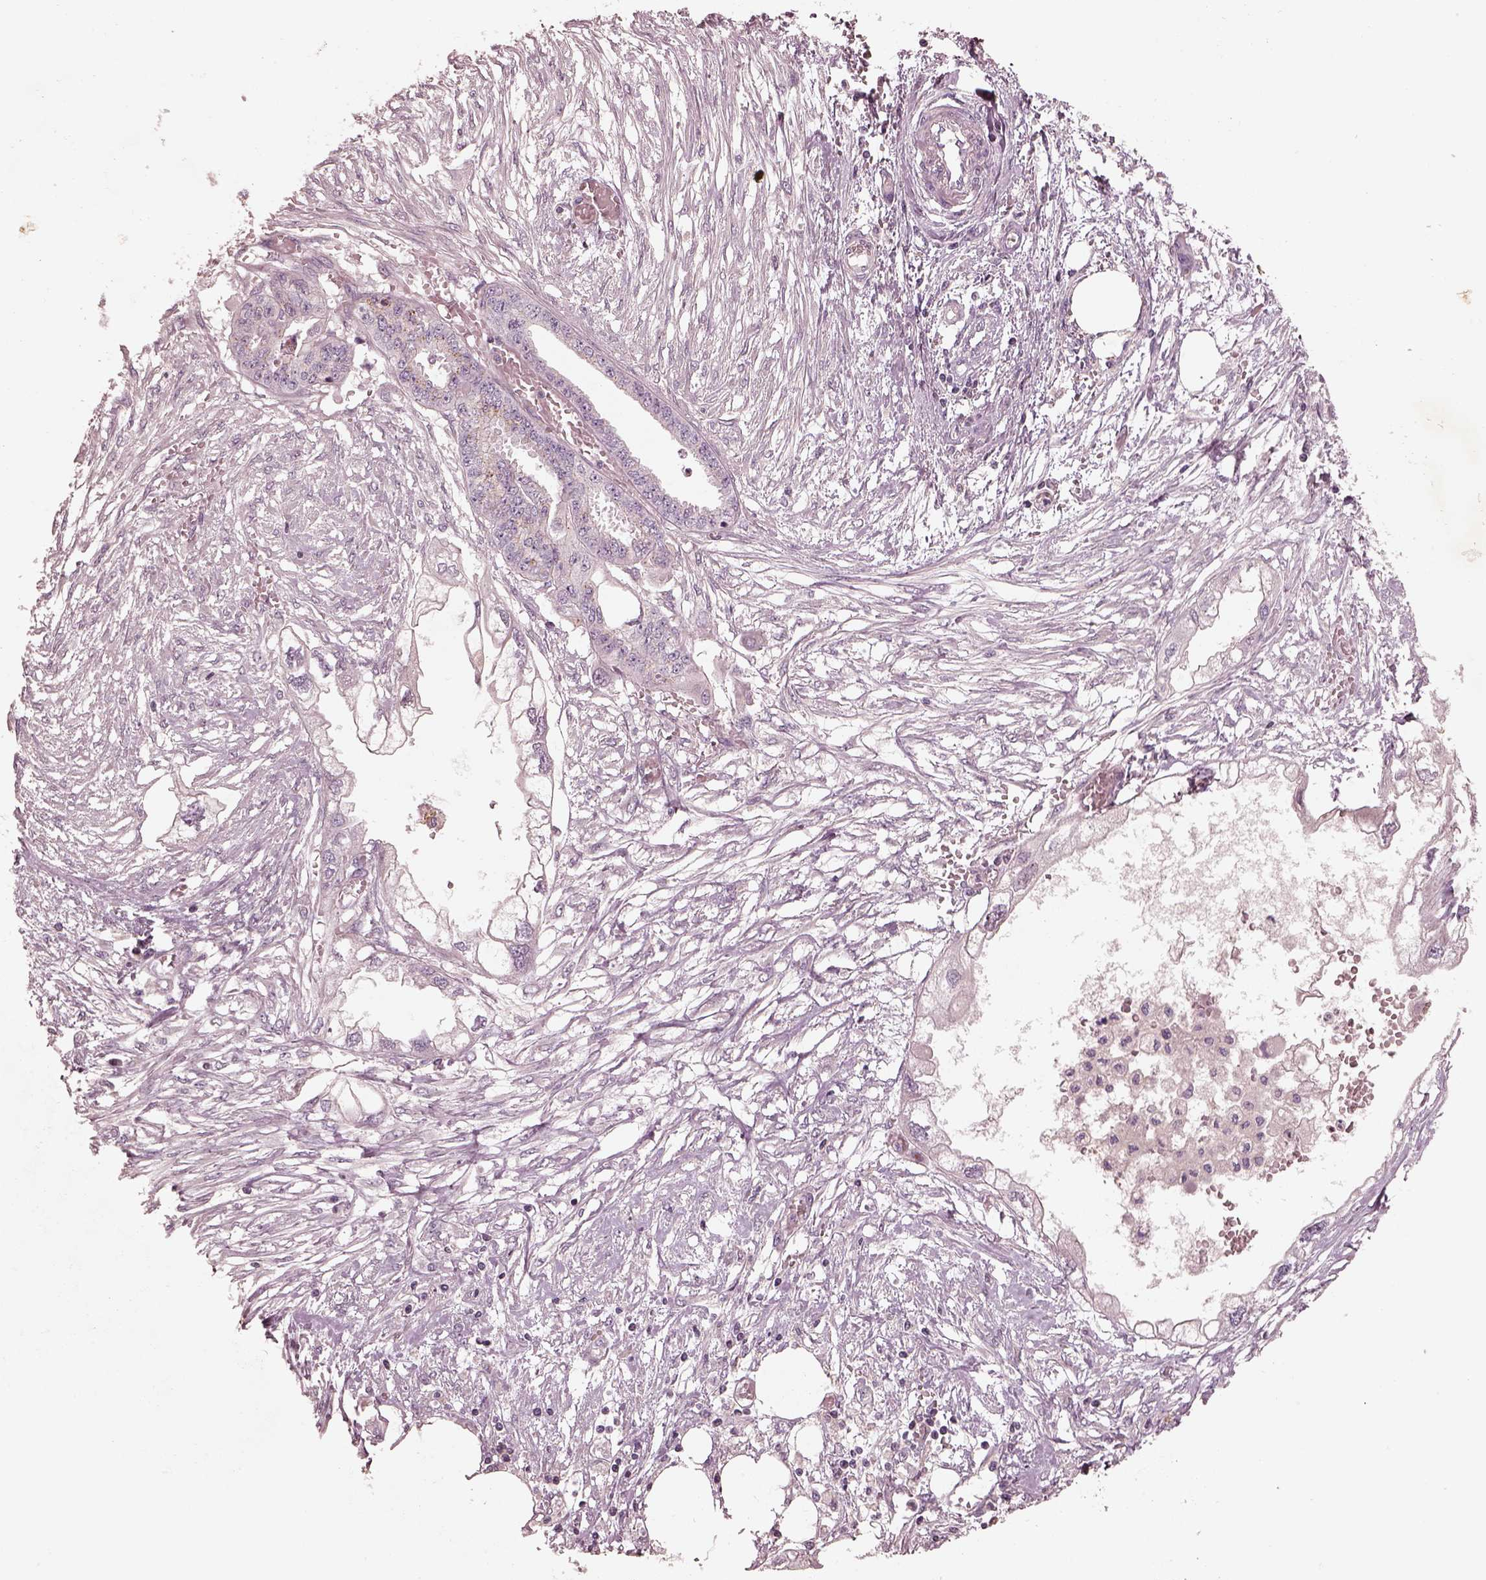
{"staining": {"intensity": "negative", "quantity": "none", "location": "none"}, "tissue": "endometrial cancer", "cell_type": "Tumor cells", "image_type": "cancer", "snomed": [{"axis": "morphology", "description": "Adenocarcinoma, NOS"}, {"axis": "morphology", "description": "Adenocarcinoma, metastatic, NOS"}, {"axis": "topography", "description": "Adipose tissue"}, {"axis": "topography", "description": "Endometrium"}], "caption": "Immunohistochemical staining of endometrial cancer demonstrates no significant staining in tumor cells.", "gene": "SDCBP2", "patient": {"sex": "female", "age": 67}}